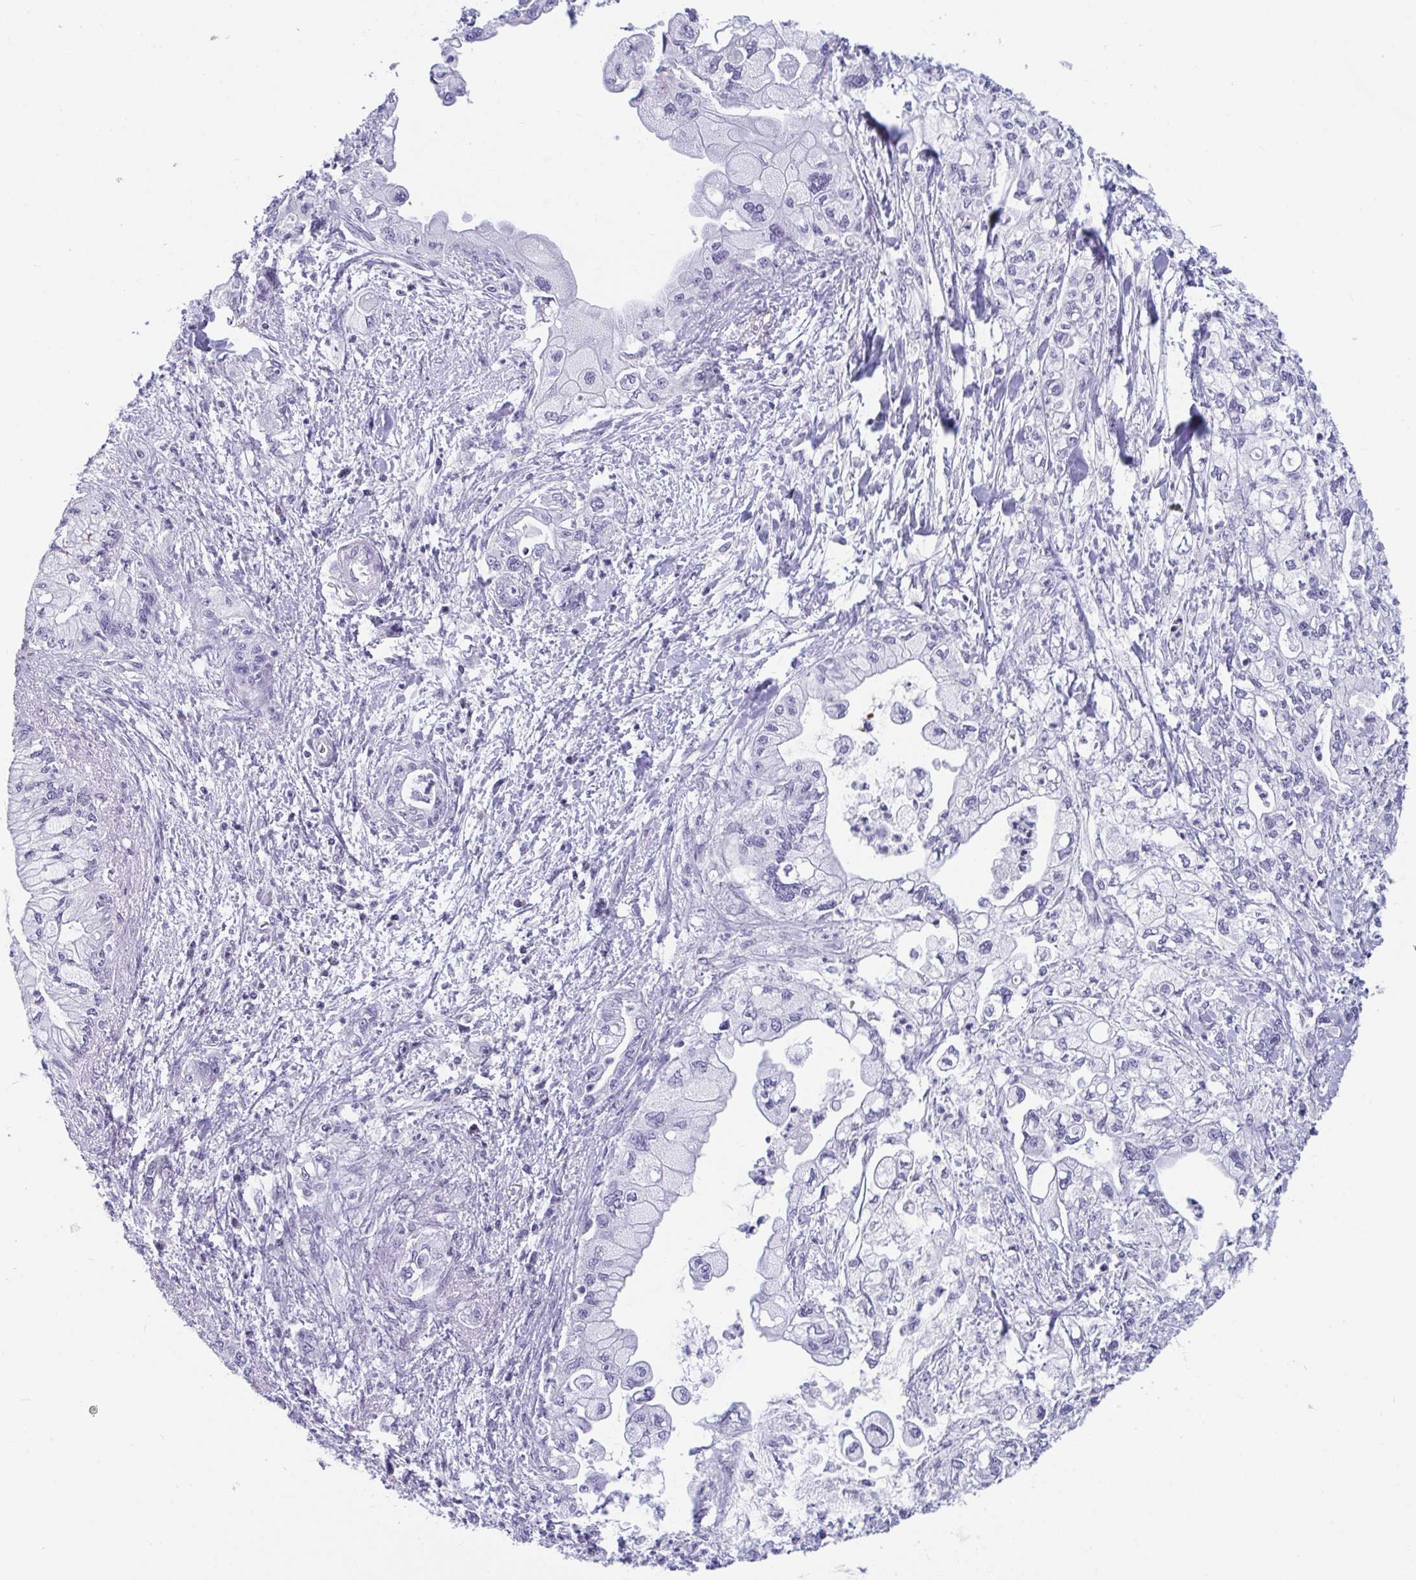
{"staining": {"intensity": "negative", "quantity": "none", "location": "none"}, "tissue": "pancreatic cancer", "cell_type": "Tumor cells", "image_type": "cancer", "snomed": [{"axis": "morphology", "description": "Adenocarcinoma, NOS"}, {"axis": "topography", "description": "Pancreas"}], "caption": "This is a histopathology image of IHC staining of pancreatic adenocarcinoma, which shows no staining in tumor cells.", "gene": "BMAL2", "patient": {"sex": "male", "age": 61}}